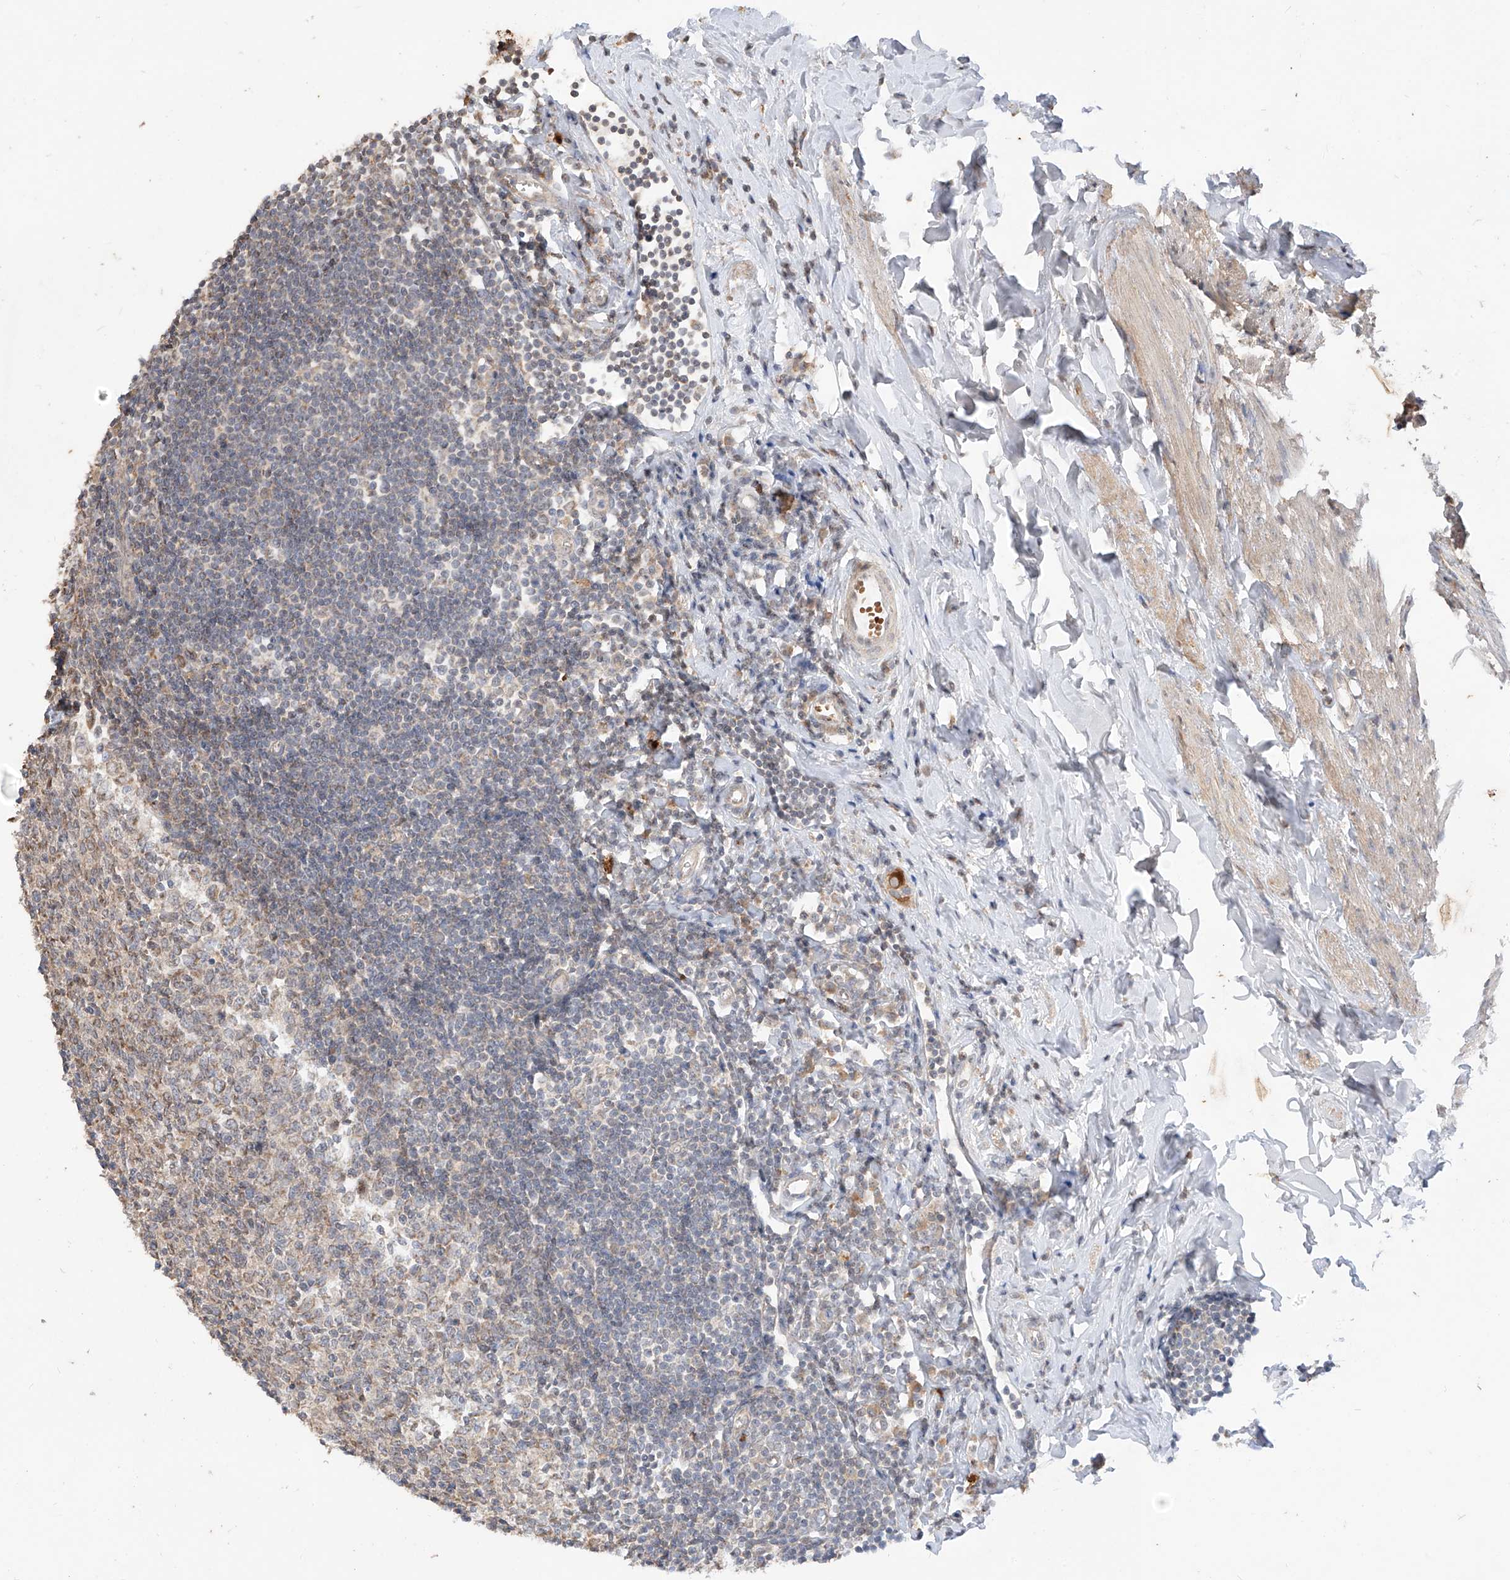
{"staining": {"intensity": "moderate", "quantity": ">75%", "location": "cytoplasmic/membranous"}, "tissue": "appendix", "cell_type": "Glandular cells", "image_type": "normal", "snomed": [{"axis": "morphology", "description": "Normal tissue, NOS"}, {"axis": "topography", "description": "Appendix"}], "caption": "Protein expression analysis of benign appendix exhibits moderate cytoplasmic/membranous staining in approximately >75% of glandular cells.", "gene": "MTUS2", "patient": {"sex": "female", "age": 54}}